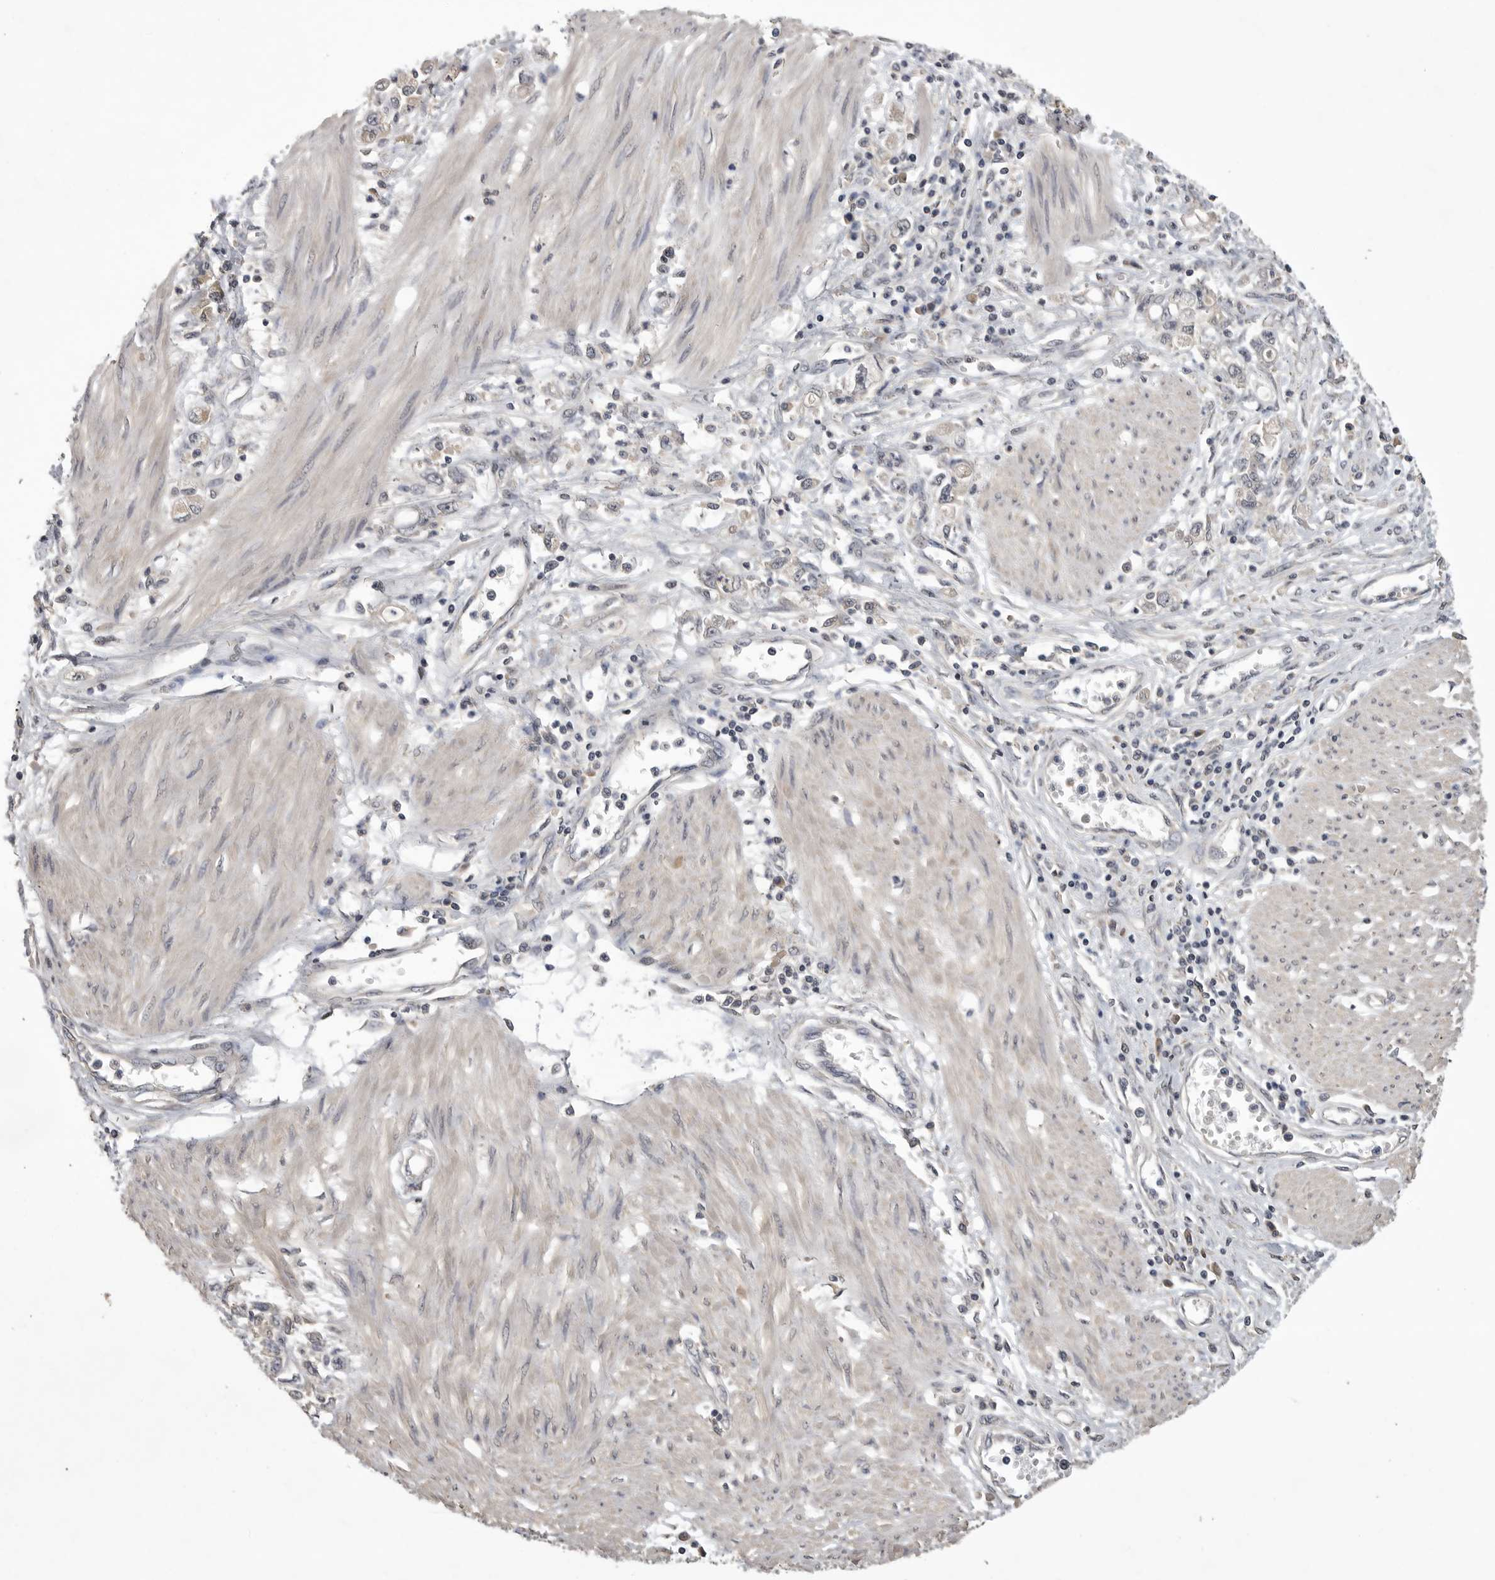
{"staining": {"intensity": "weak", "quantity": "<25%", "location": "cytoplasmic/membranous"}, "tissue": "stomach cancer", "cell_type": "Tumor cells", "image_type": "cancer", "snomed": [{"axis": "morphology", "description": "Adenocarcinoma, NOS"}, {"axis": "topography", "description": "Stomach"}], "caption": "An image of stomach cancer stained for a protein shows no brown staining in tumor cells.", "gene": "ZNF114", "patient": {"sex": "female", "age": 76}}